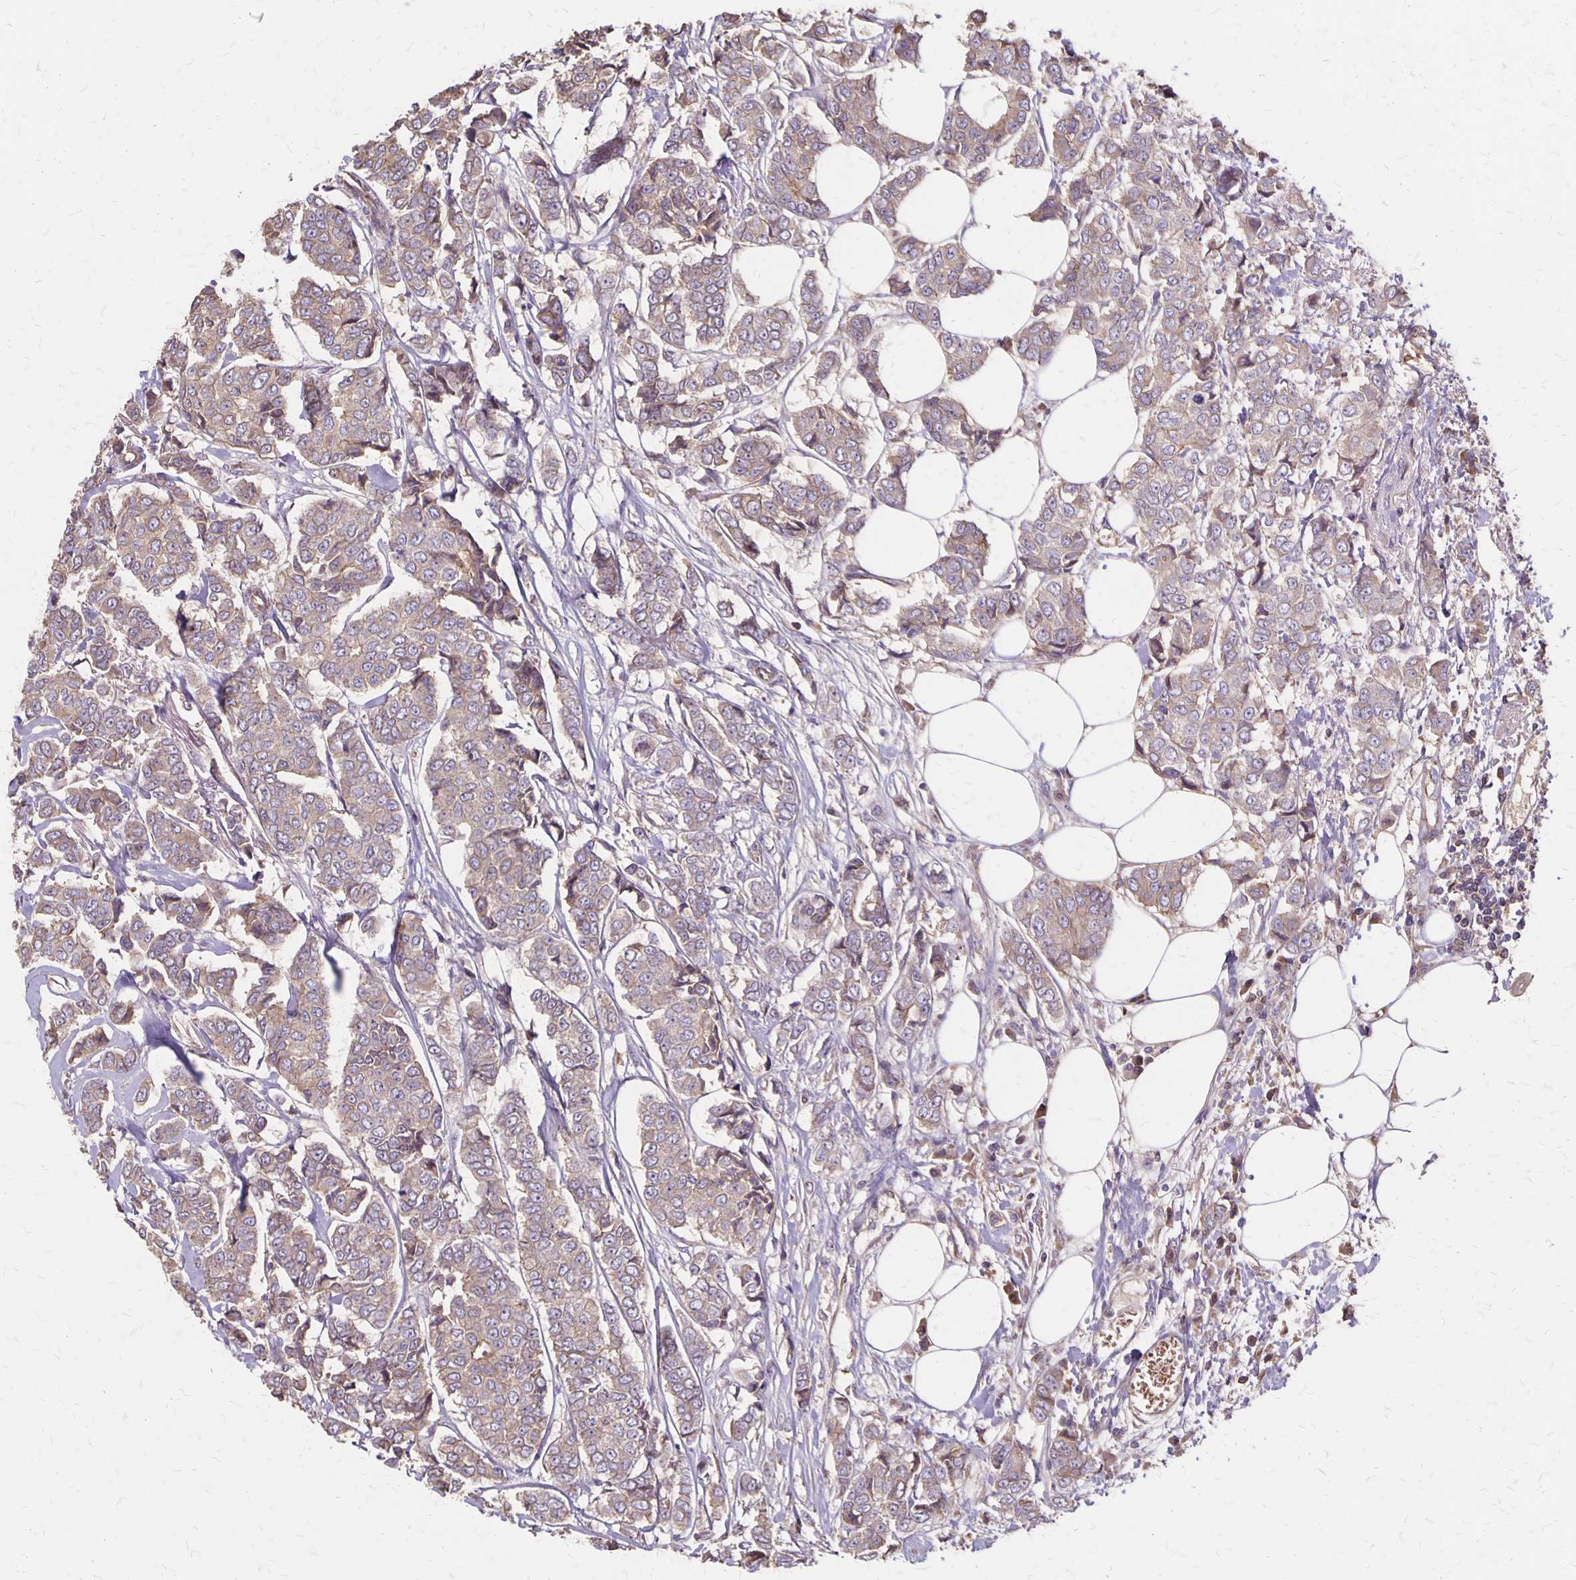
{"staining": {"intensity": "weak", "quantity": ">75%", "location": "cytoplasmic/membranous"}, "tissue": "breast cancer", "cell_type": "Tumor cells", "image_type": "cancer", "snomed": [{"axis": "morphology", "description": "Duct carcinoma"}, {"axis": "topography", "description": "Breast"}], "caption": "A low amount of weak cytoplasmic/membranous expression is appreciated in about >75% of tumor cells in breast cancer tissue.", "gene": "PROM2", "patient": {"sex": "female", "age": 94}}